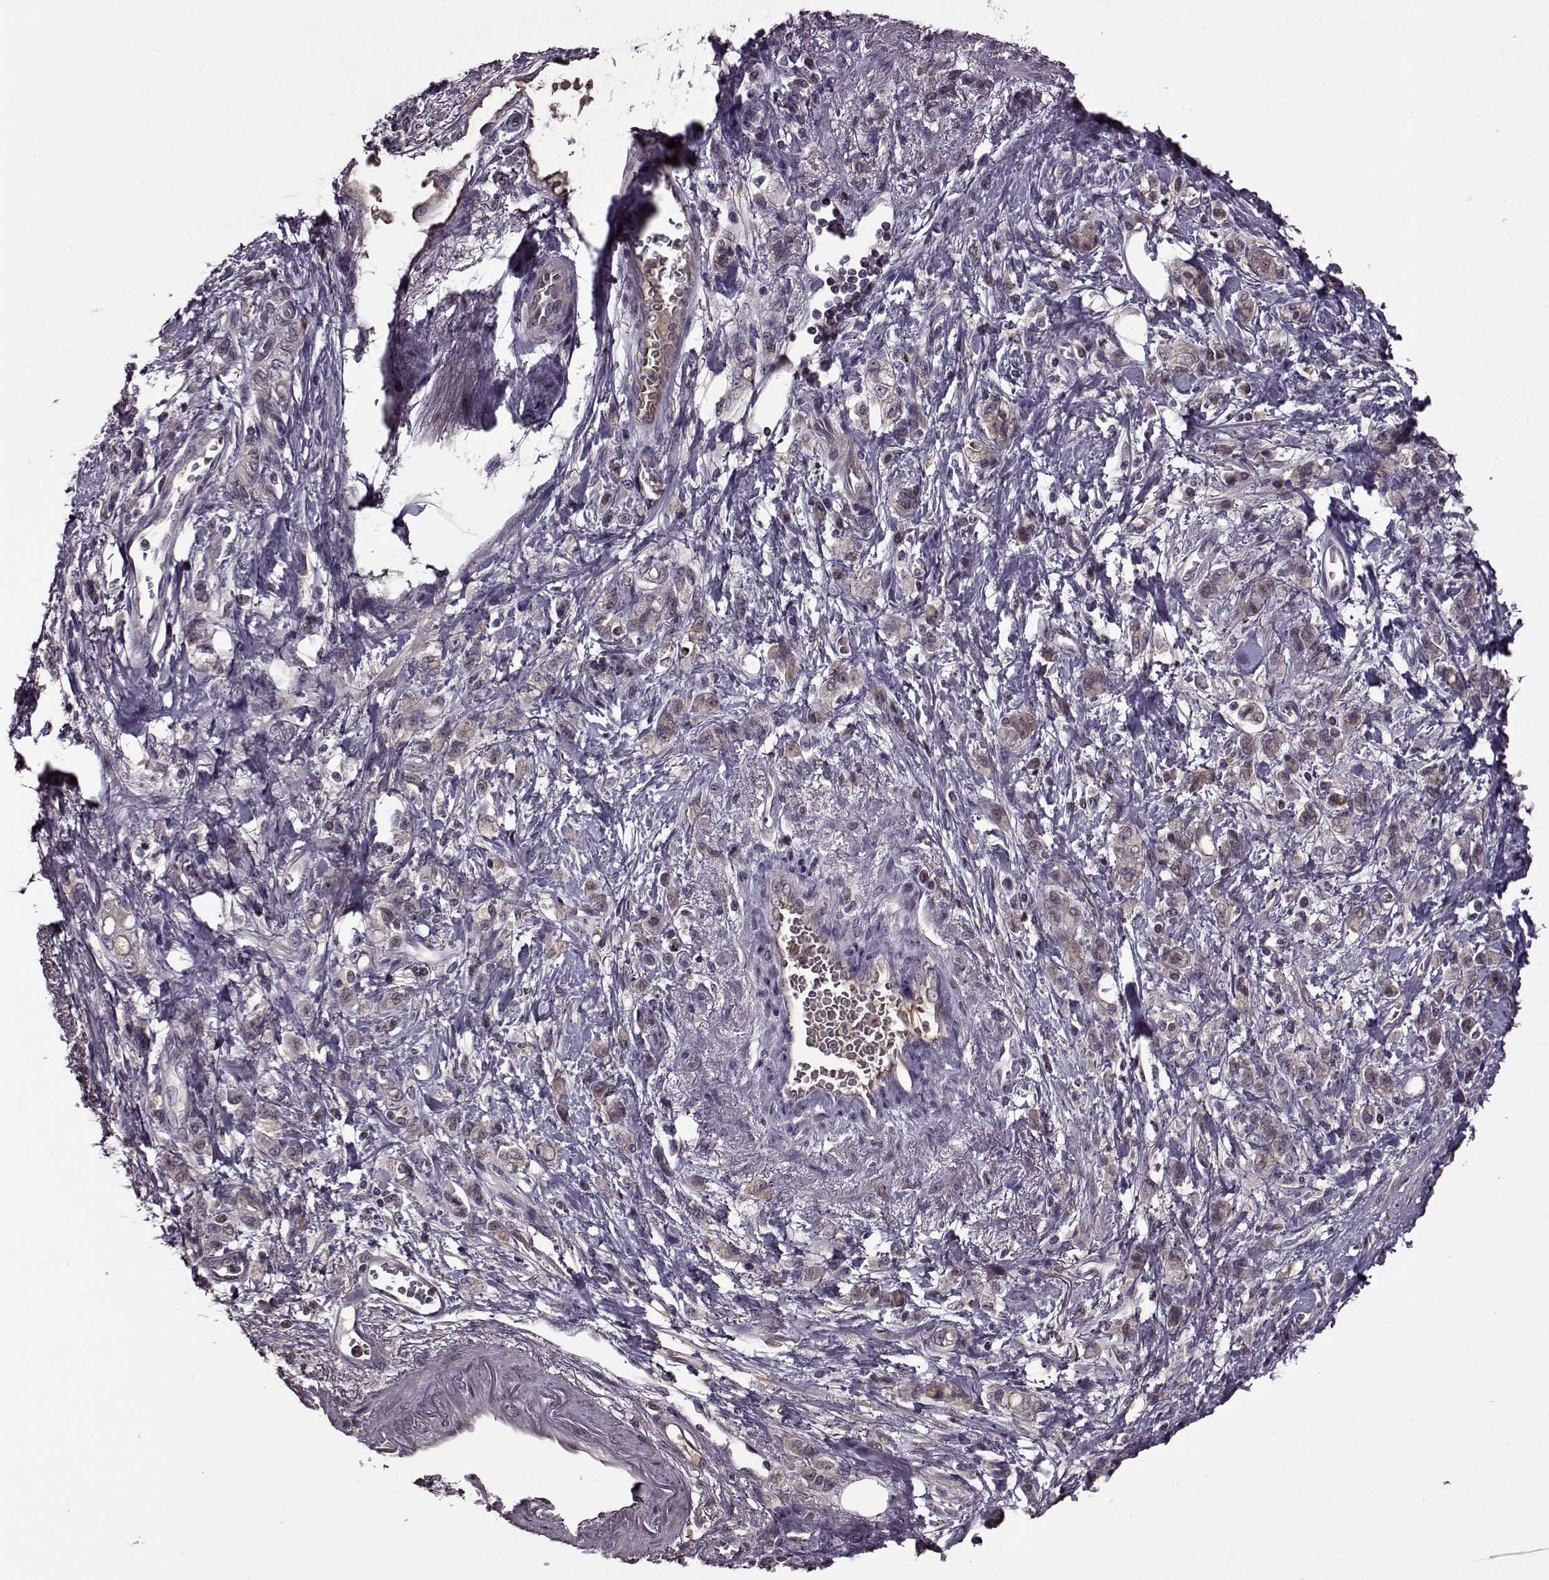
{"staining": {"intensity": "weak", "quantity": ">75%", "location": "cytoplasmic/membranous"}, "tissue": "stomach cancer", "cell_type": "Tumor cells", "image_type": "cancer", "snomed": [{"axis": "morphology", "description": "Adenocarcinoma, NOS"}, {"axis": "topography", "description": "Stomach"}], "caption": "Tumor cells exhibit weak cytoplasmic/membranous staining in about >75% of cells in stomach adenocarcinoma. (Brightfield microscopy of DAB IHC at high magnification).", "gene": "MAIP1", "patient": {"sex": "male", "age": 77}}